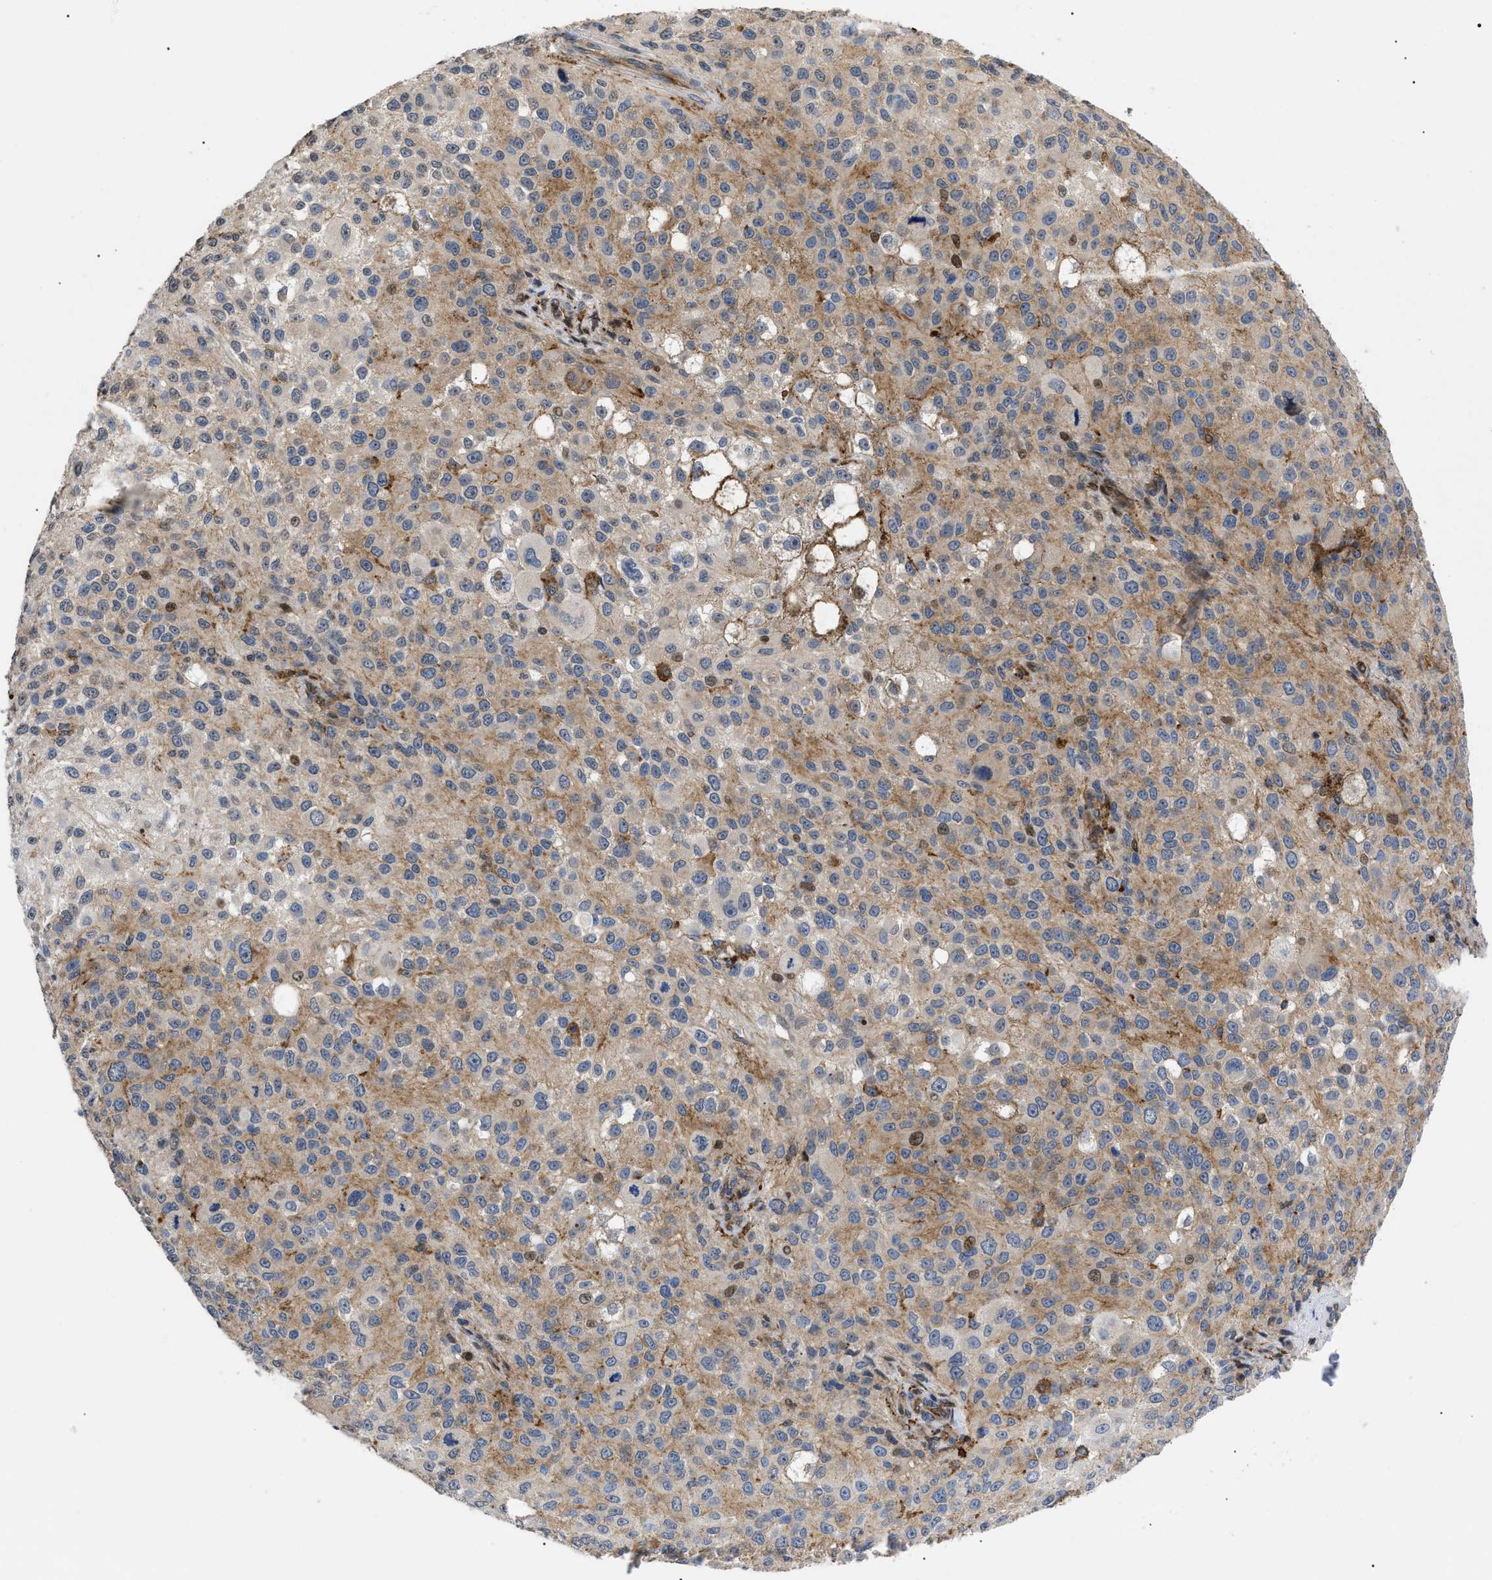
{"staining": {"intensity": "weak", "quantity": ">75%", "location": "cytoplasmic/membranous"}, "tissue": "melanoma", "cell_type": "Tumor cells", "image_type": "cancer", "snomed": [{"axis": "morphology", "description": "Necrosis, NOS"}, {"axis": "morphology", "description": "Malignant melanoma, NOS"}, {"axis": "topography", "description": "Skin"}], "caption": "Melanoma stained with DAB (3,3'-diaminobenzidine) immunohistochemistry displays low levels of weak cytoplasmic/membranous expression in approximately >75% of tumor cells. The staining was performed using DAB (3,3'-diaminobenzidine), with brown indicating positive protein expression. Nuclei are stained blue with hematoxylin.", "gene": "SFXN5", "patient": {"sex": "female", "age": 87}}